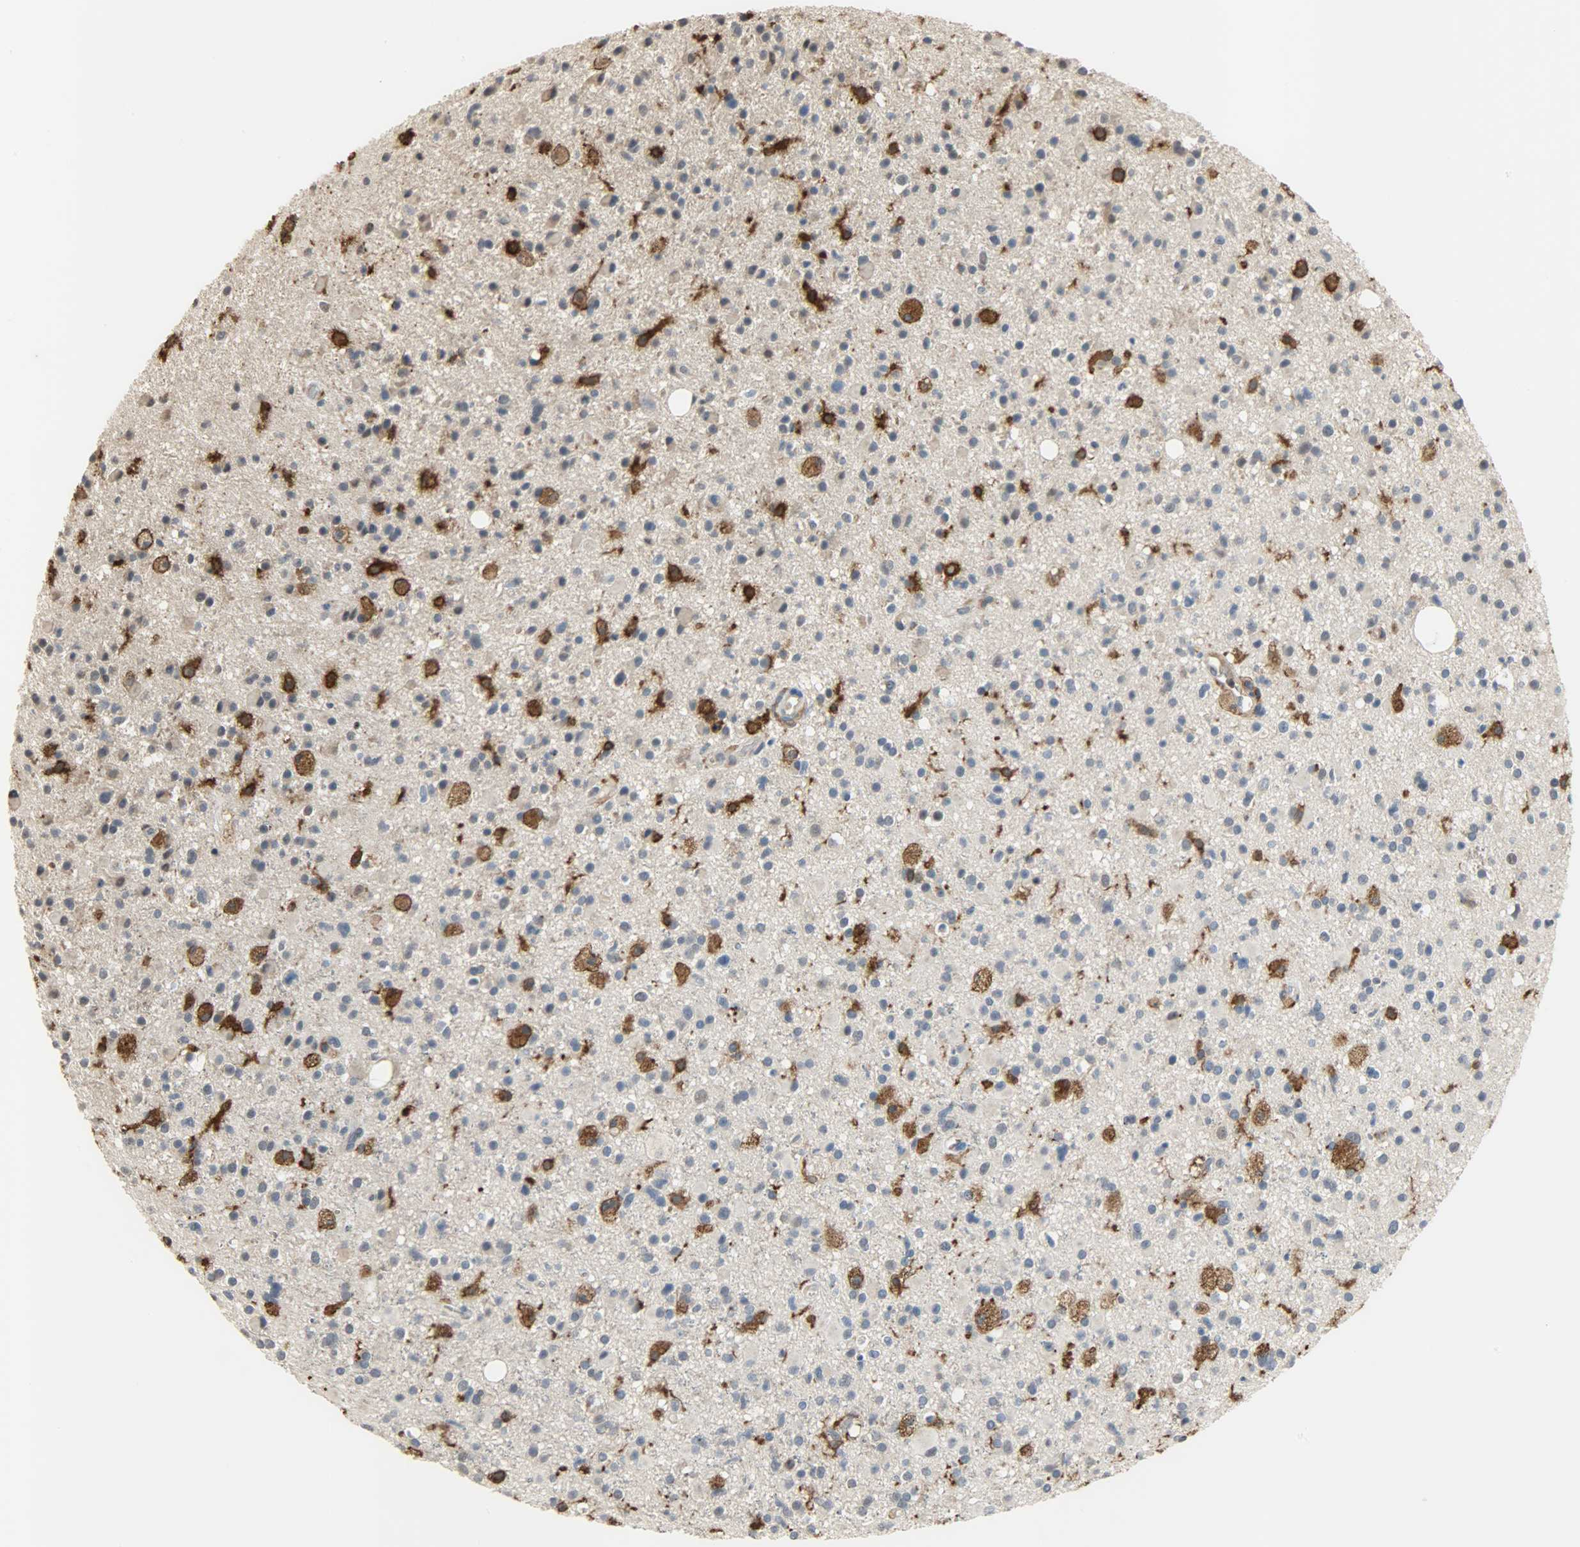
{"staining": {"intensity": "negative", "quantity": "none", "location": "none"}, "tissue": "glioma", "cell_type": "Tumor cells", "image_type": "cancer", "snomed": [{"axis": "morphology", "description": "Glioma, malignant, High grade"}, {"axis": "topography", "description": "Brain"}], "caption": "The micrograph reveals no staining of tumor cells in glioma. The staining was performed using DAB (3,3'-diaminobenzidine) to visualize the protein expression in brown, while the nuclei were stained in blue with hematoxylin (Magnification: 20x).", "gene": "SKAP2", "patient": {"sex": "male", "age": 33}}